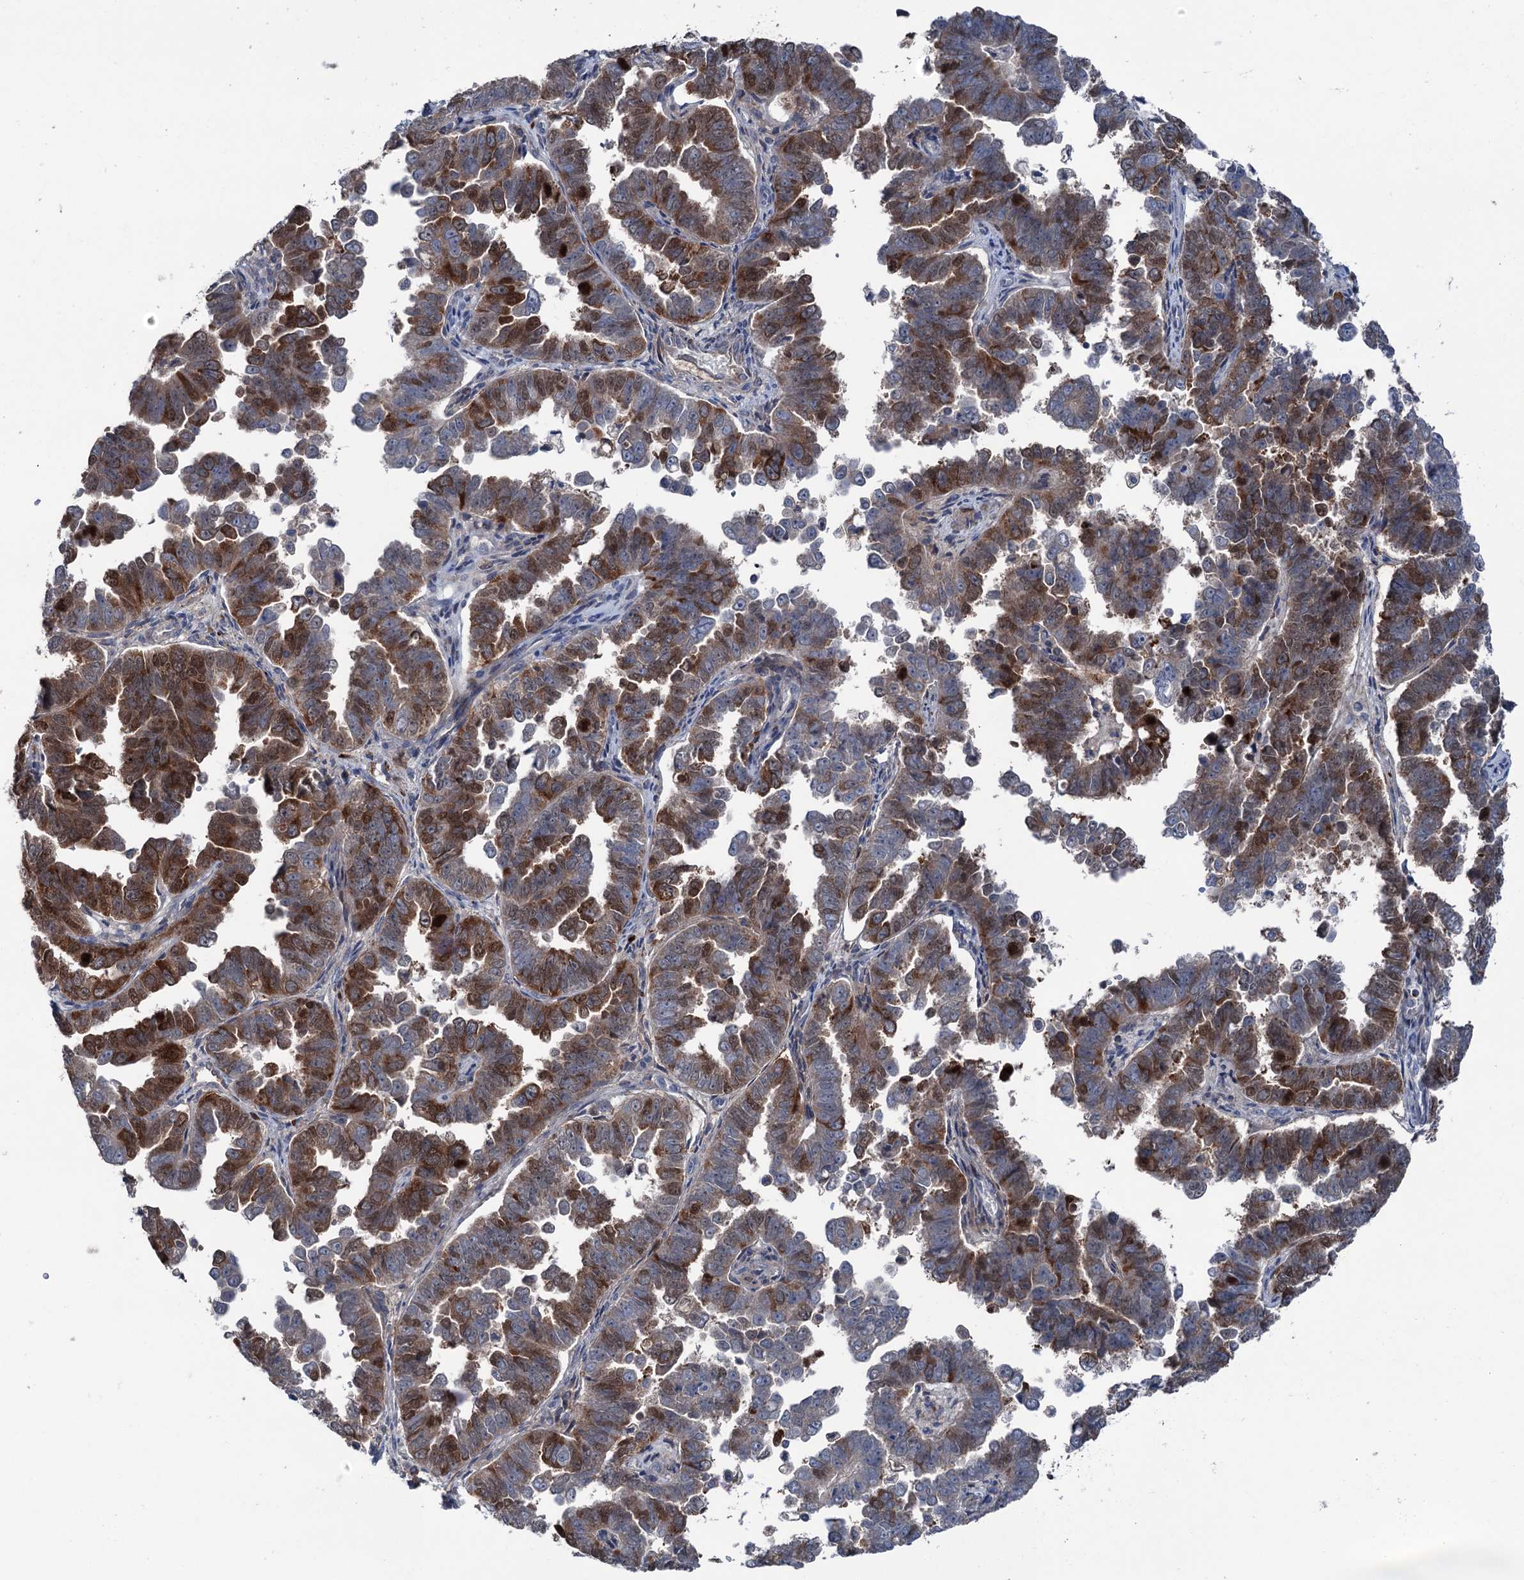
{"staining": {"intensity": "strong", "quantity": "25%-75%", "location": "cytoplasmic/membranous"}, "tissue": "endometrial cancer", "cell_type": "Tumor cells", "image_type": "cancer", "snomed": [{"axis": "morphology", "description": "Adenocarcinoma, NOS"}, {"axis": "topography", "description": "Endometrium"}], "caption": "The image demonstrates staining of endometrial cancer, revealing strong cytoplasmic/membranous protein staining (brown color) within tumor cells.", "gene": "NCAPD2", "patient": {"sex": "female", "age": 75}}